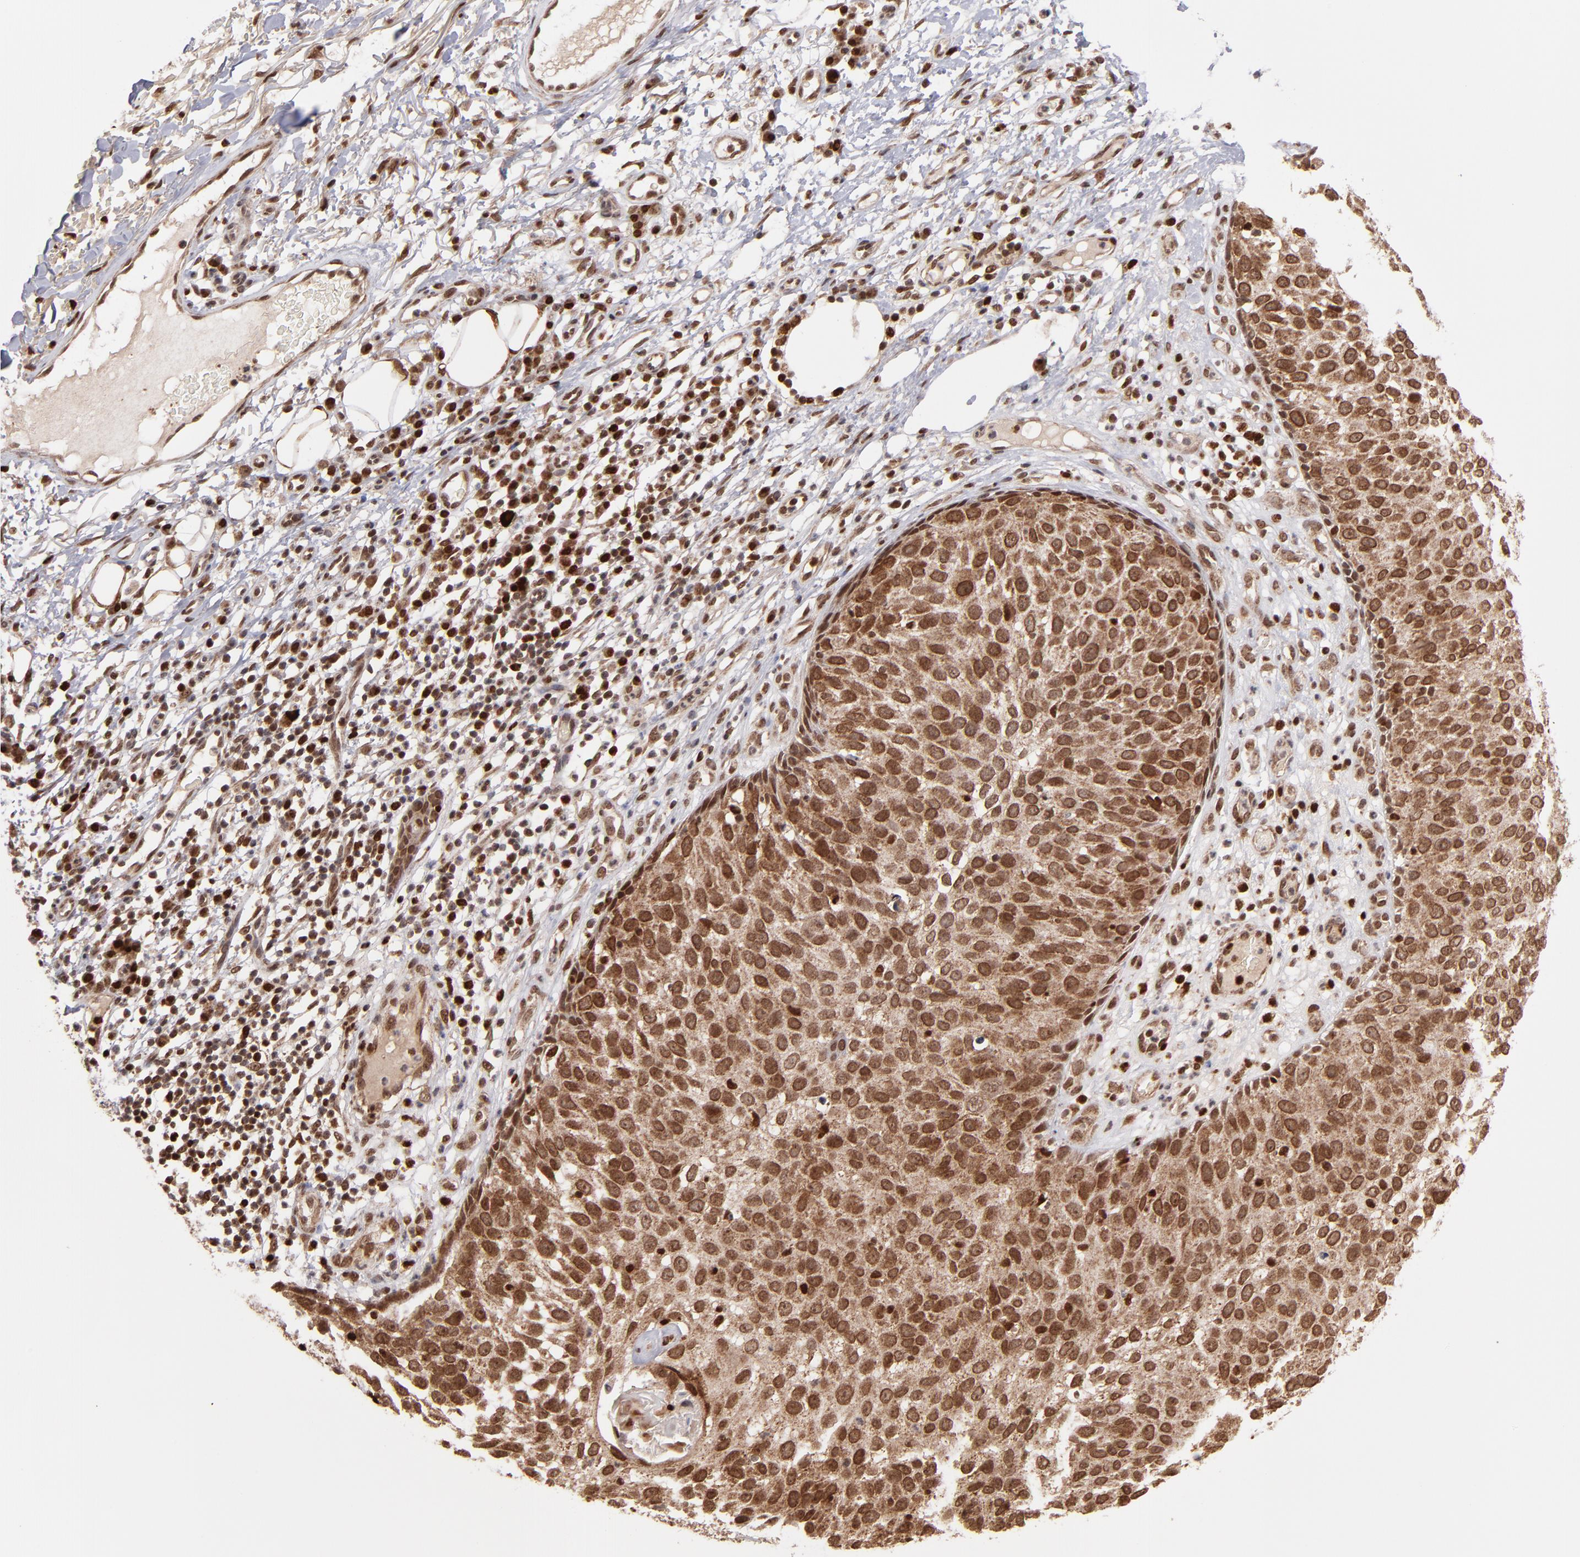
{"staining": {"intensity": "strong", "quantity": ">75%", "location": "cytoplasmic/membranous,nuclear"}, "tissue": "skin cancer", "cell_type": "Tumor cells", "image_type": "cancer", "snomed": [{"axis": "morphology", "description": "Squamous cell carcinoma, NOS"}, {"axis": "topography", "description": "Skin"}], "caption": "A high-resolution micrograph shows IHC staining of skin cancer, which shows strong cytoplasmic/membranous and nuclear expression in approximately >75% of tumor cells.", "gene": "TOP1MT", "patient": {"sex": "male", "age": 87}}